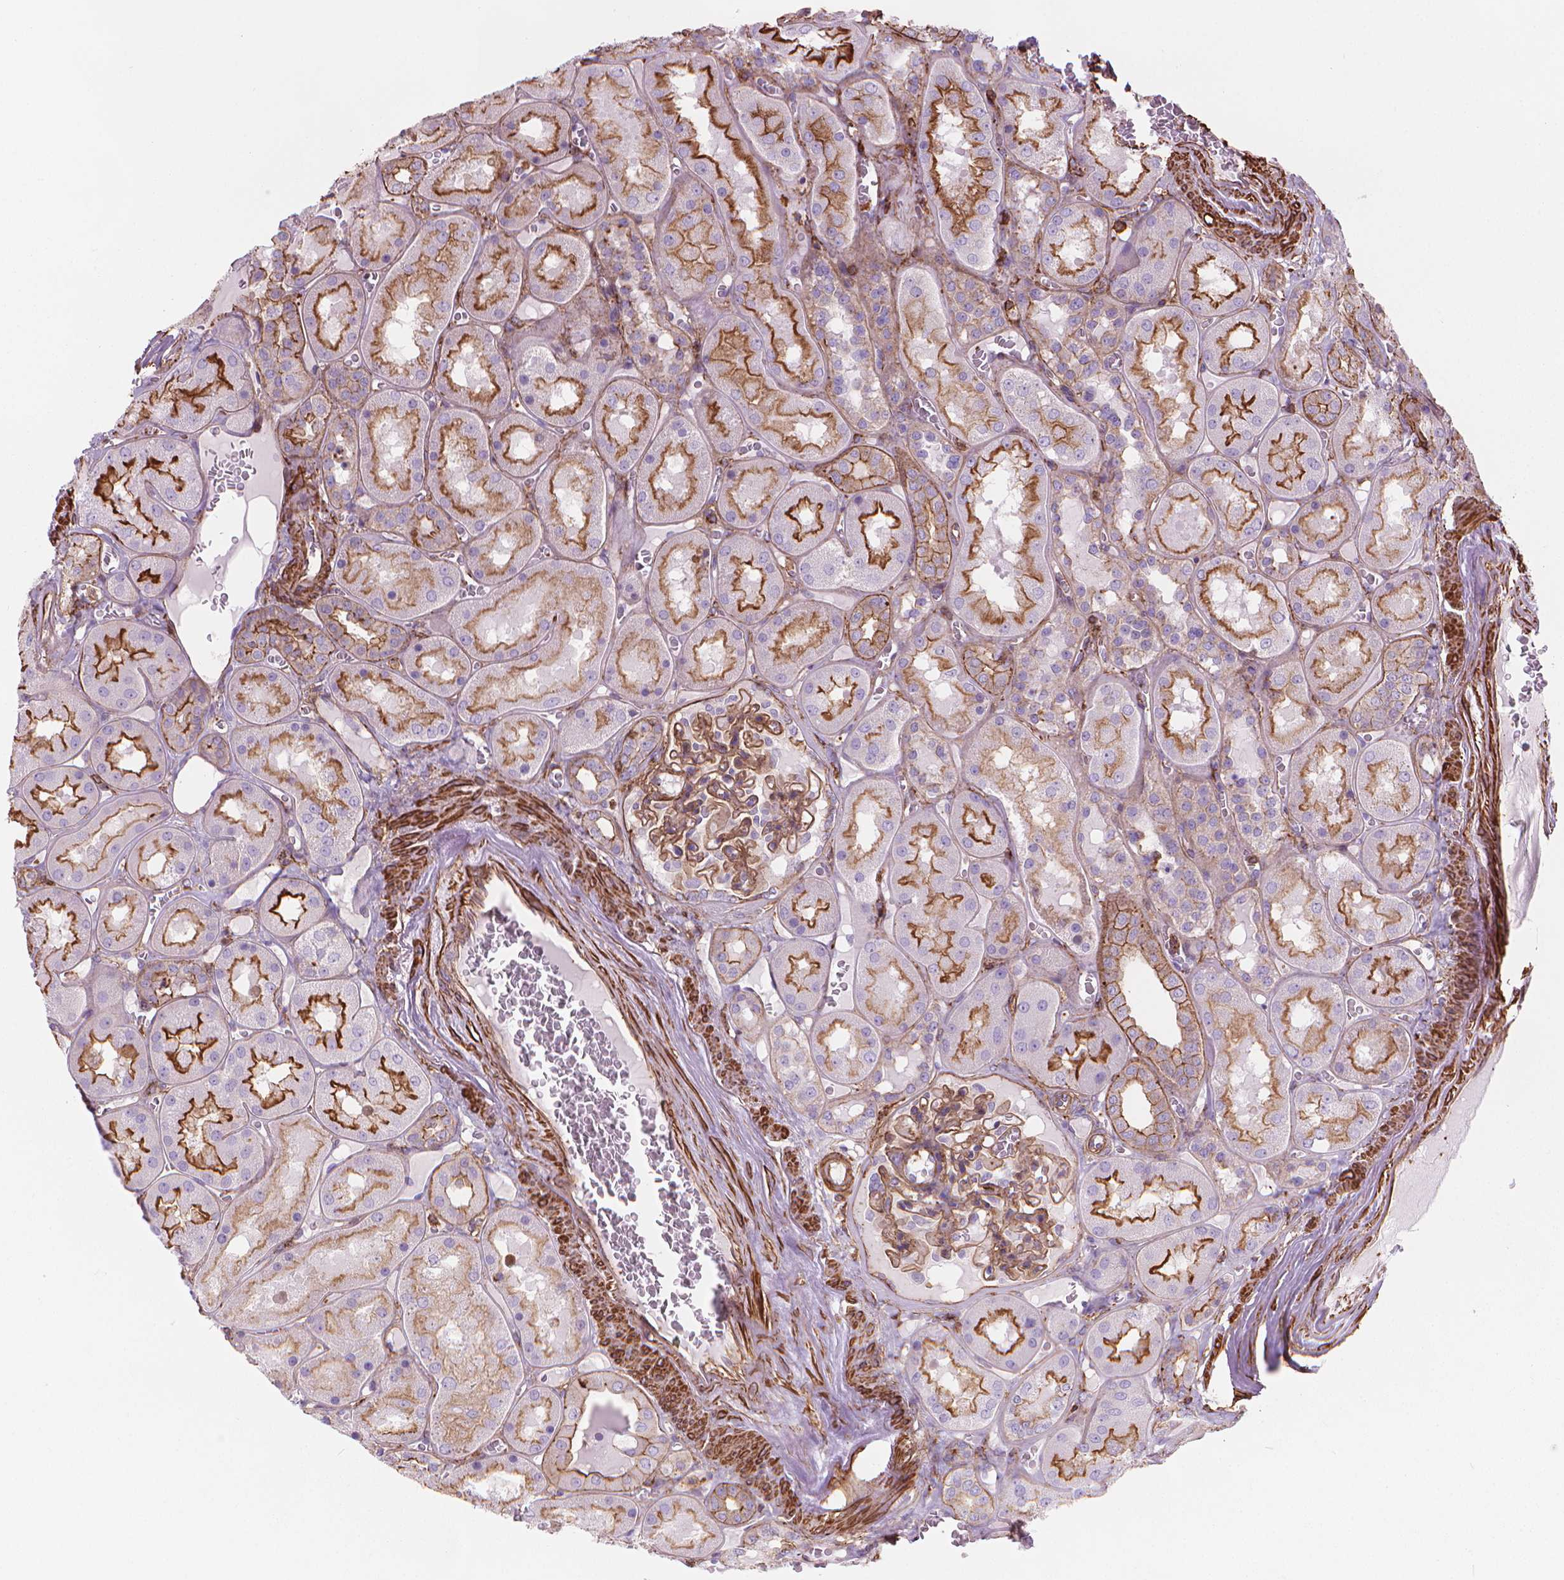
{"staining": {"intensity": "moderate", "quantity": "25%-75%", "location": "cytoplasmic/membranous"}, "tissue": "kidney", "cell_type": "Cells in glomeruli", "image_type": "normal", "snomed": [{"axis": "morphology", "description": "Normal tissue, NOS"}, {"axis": "topography", "description": "Kidney"}], "caption": "Cells in glomeruli demonstrate medium levels of moderate cytoplasmic/membranous positivity in approximately 25%-75% of cells in unremarkable kidney.", "gene": "PATJ", "patient": {"sex": "male", "age": 73}}